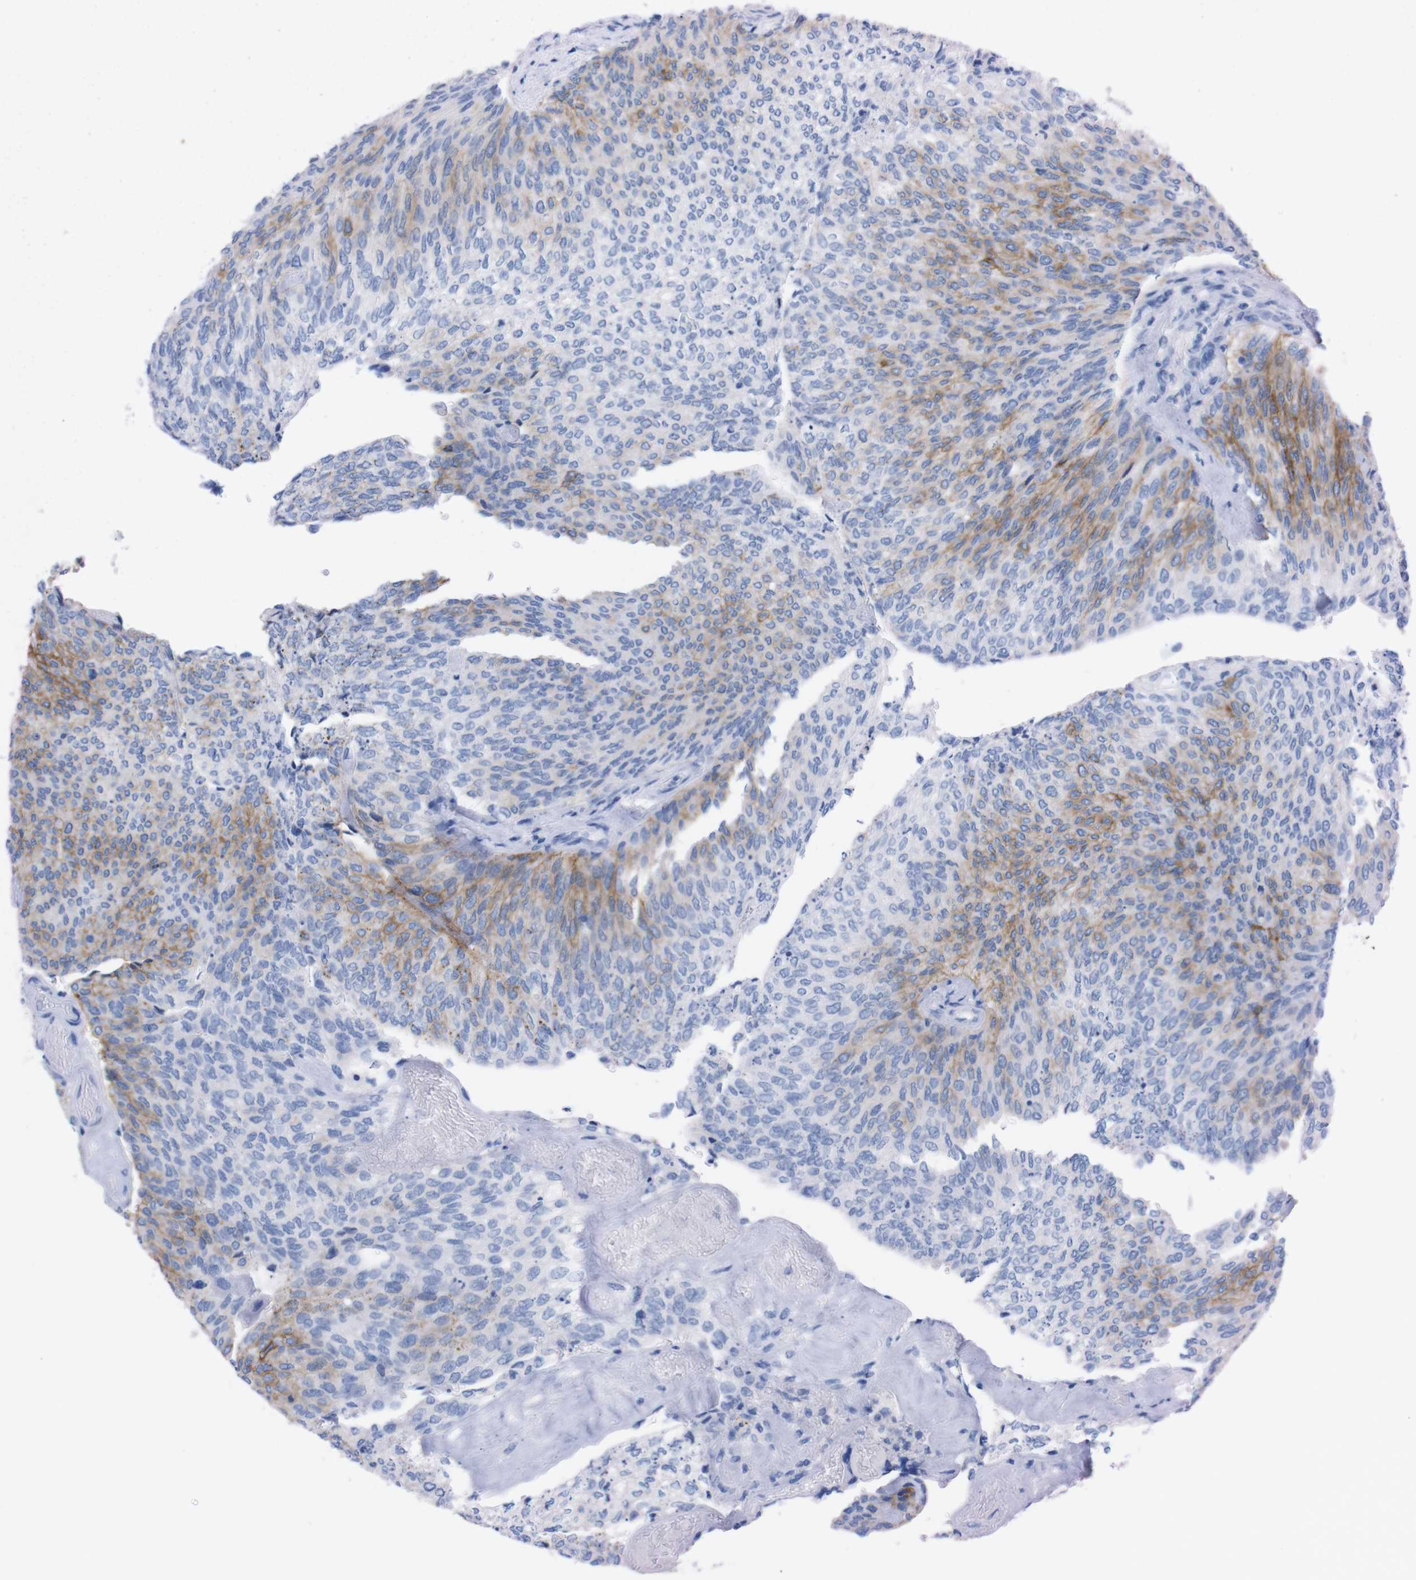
{"staining": {"intensity": "moderate", "quantity": "<25%", "location": "cytoplasmic/membranous"}, "tissue": "urothelial cancer", "cell_type": "Tumor cells", "image_type": "cancer", "snomed": [{"axis": "morphology", "description": "Urothelial carcinoma, Low grade"}, {"axis": "topography", "description": "Urinary bladder"}], "caption": "The micrograph exhibits staining of urothelial cancer, revealing moderate cytoplasmic/membranous protein staining (brown color) within tumor cells.", "gene": "TMEM243", "patient": {"sex": "female", "age": 79}}